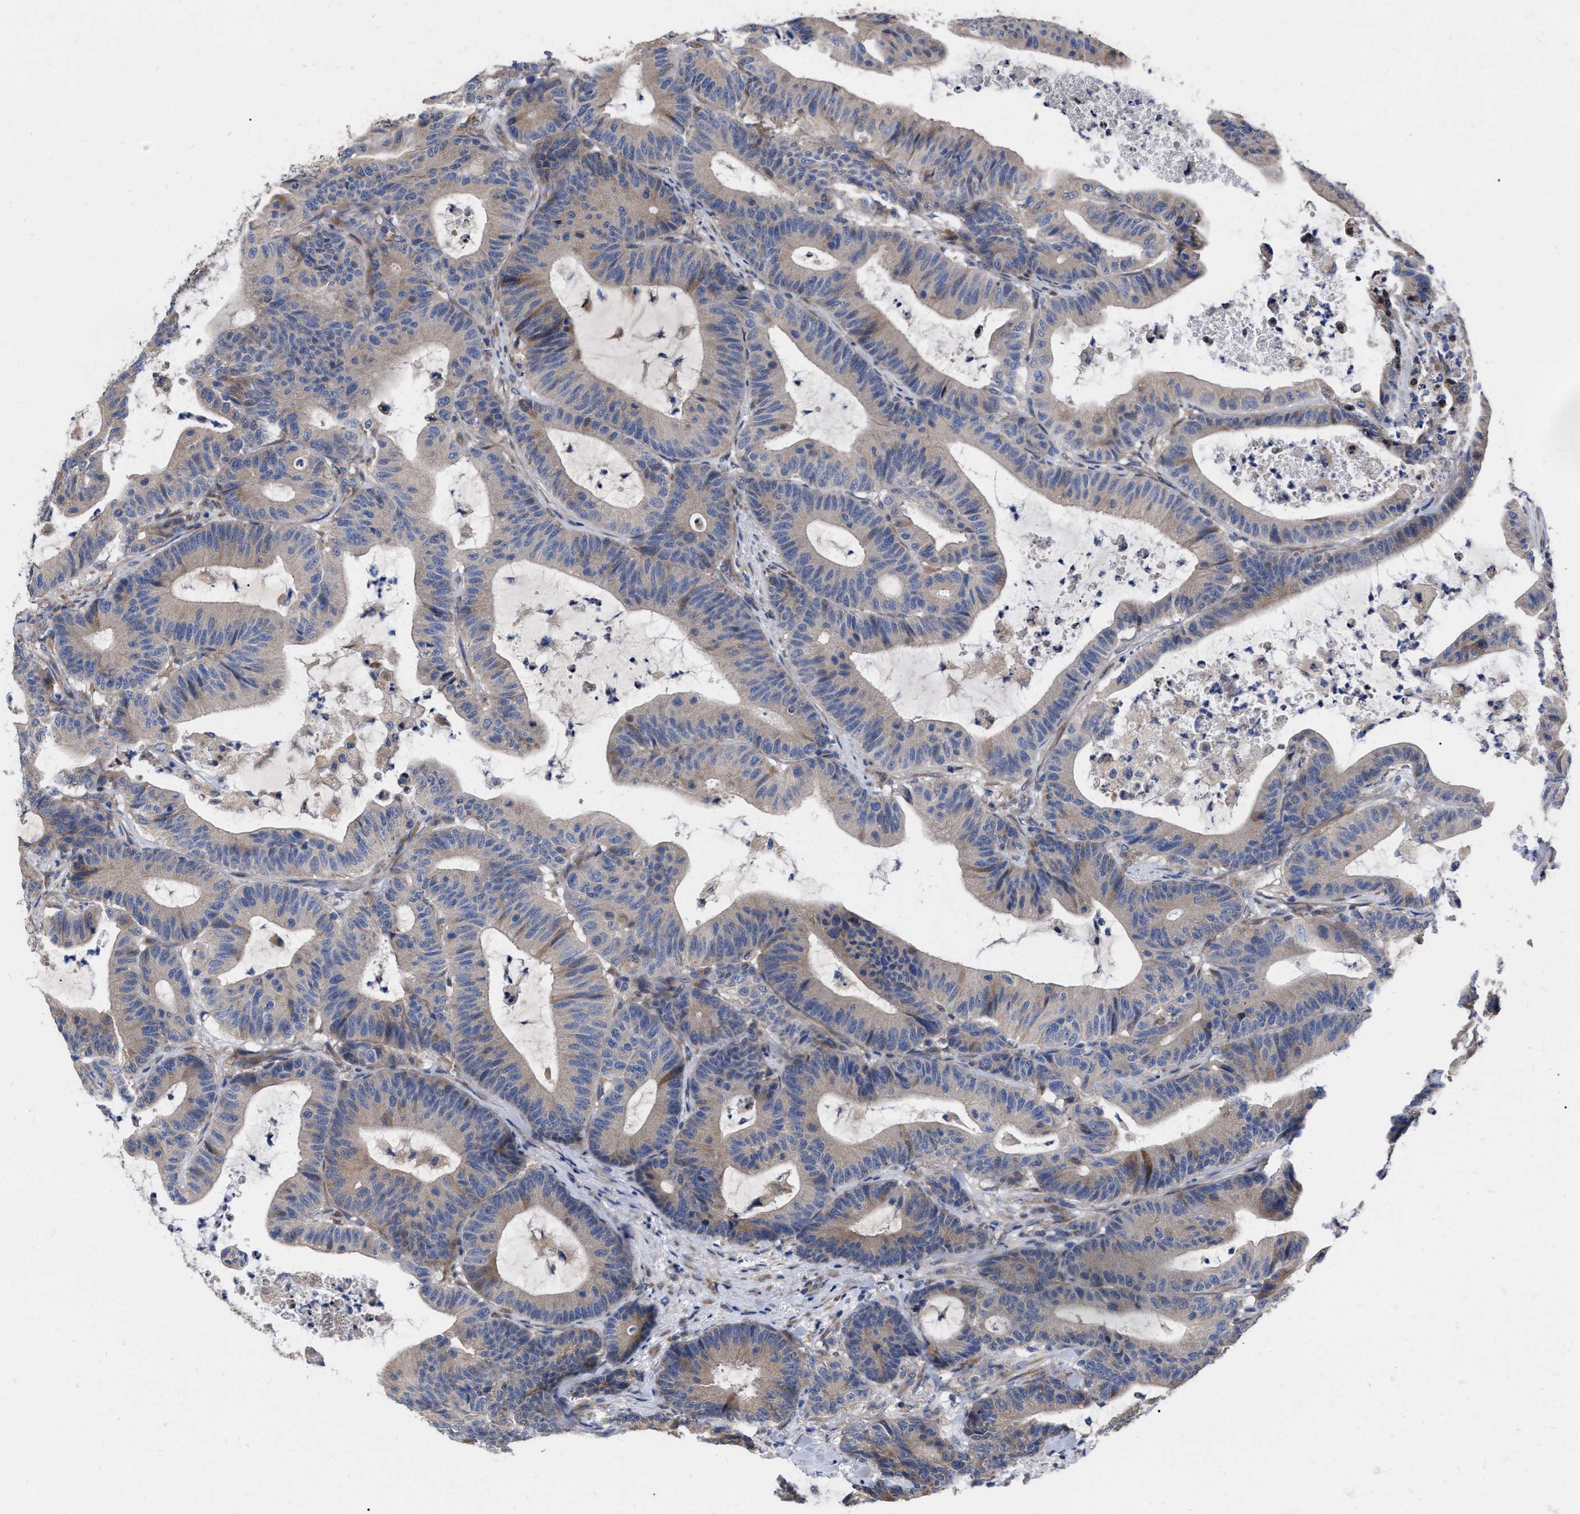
{"staining": {"intensity": "weak", "quantity": "25%-75%", "location": "cytoplasmic/membranous"}, "tissue": "colorectal cancer", "cell_type": "Tumor cells", "image_type": "cancer", "snomed": [{"axis": "morphology", "description": "Adenocarcinoma, NOS"}, {"axis": "topography", "description": "Colon"}], "caption": "Adenocarcinoma (colorectal) stained with IHC reveals weak cytoplasmic/membranous expression in approximately 25%-75% of tumor cells. The staining was performed using DAB to visualize the protein expression in brown, while the nuclei were stained in blue with hematoxylin (Magnification: 20x).", "gene": "MLST8", "patient": {"sex": "female", "age": 84}}